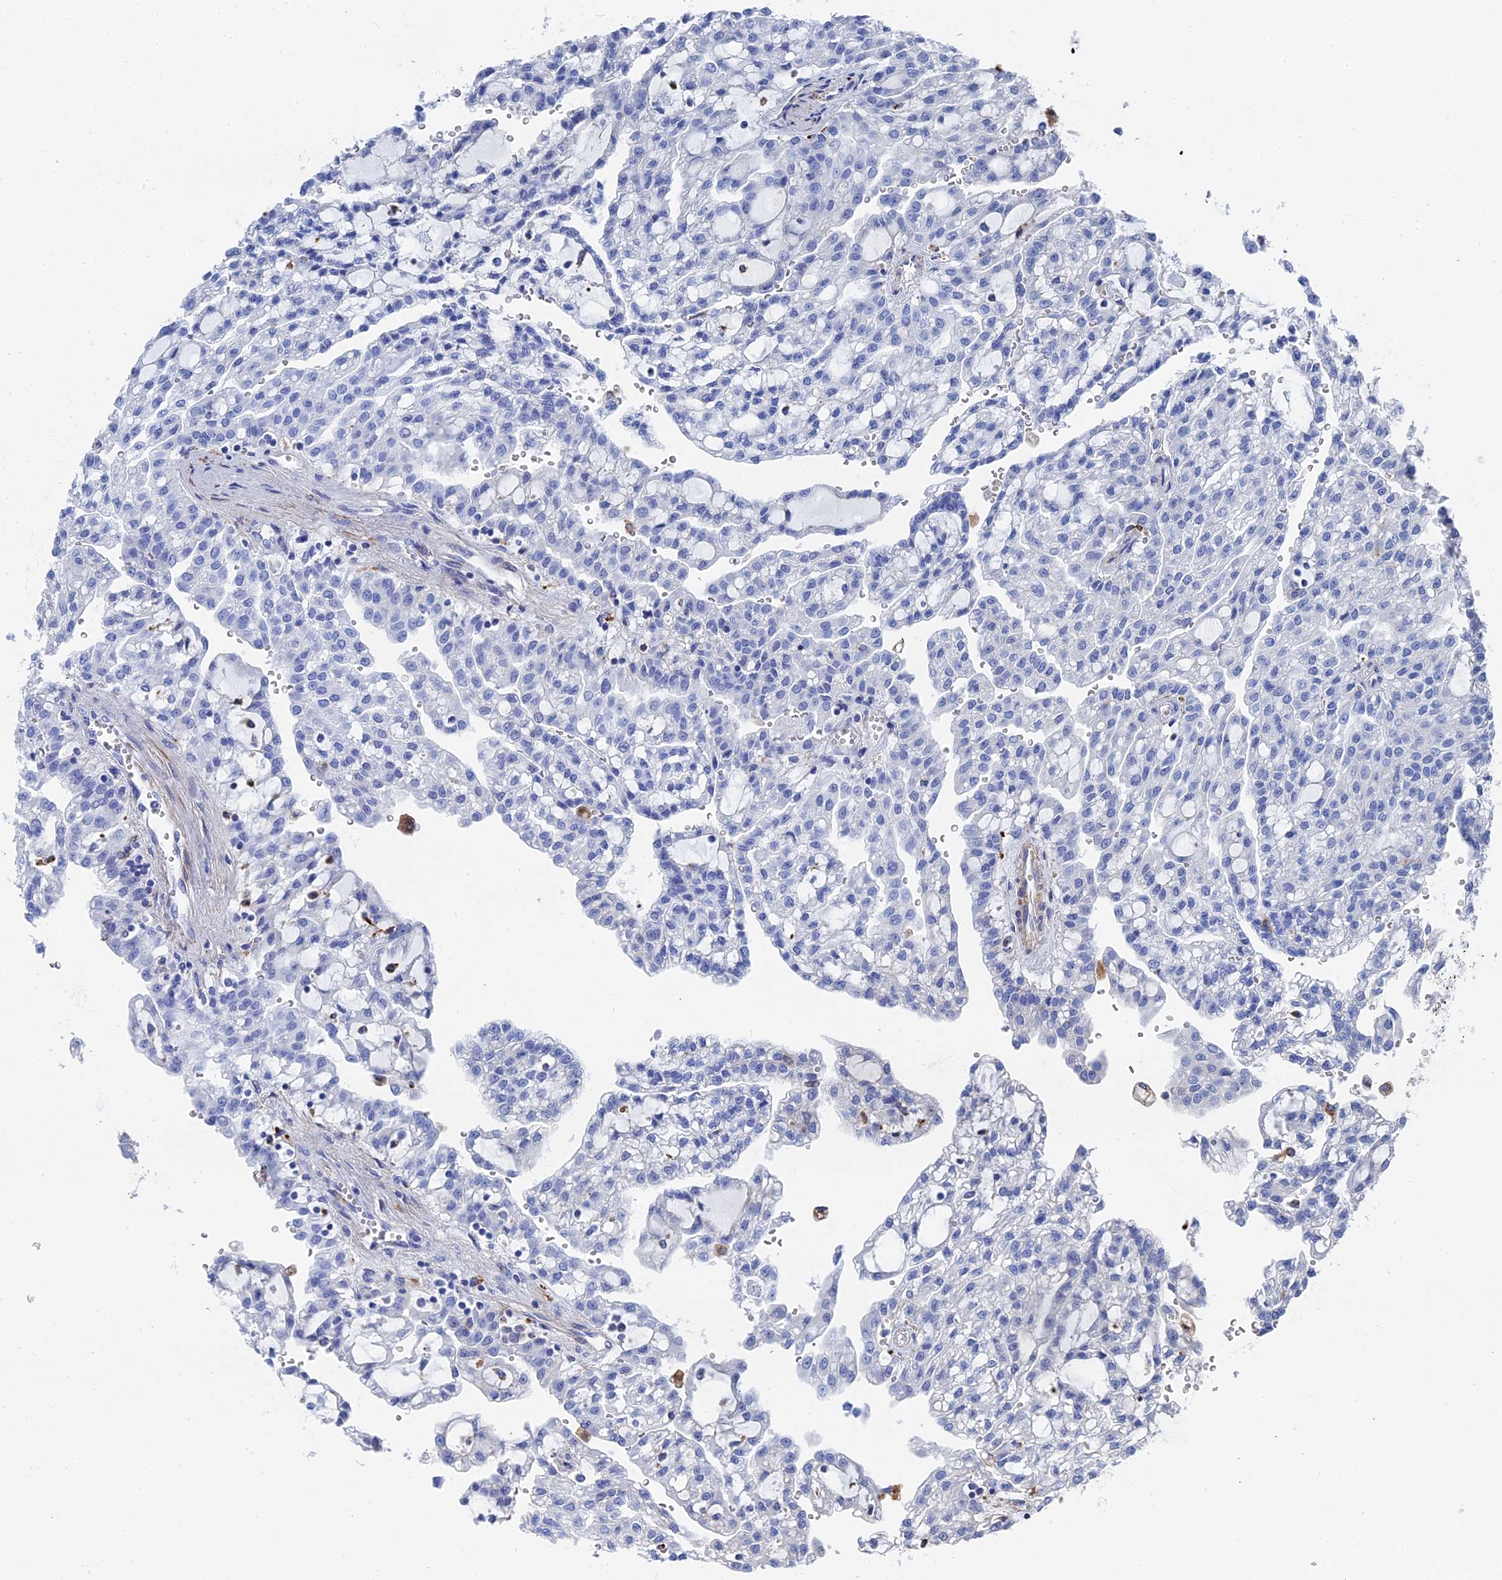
{"staining": {"intensity": "negative", "quantity": "none", "location": "none"}, "tissue": "renal cancer", "cell_type": "Tumor cells", "image_type": "cancer", "snomed": [{"axis": "morphology", "description": "Adenocarcinoma, NOS"}, {"axis": "topography", "description": "Kidney"}], "caption": "High power microscopy histopathology image of an immunohistochemistry (IHC) image of renal cancer, revealing no significant expression in tumor cells.", "gene": "STRA6", "patient": {"sex": "male", "age": 63}}